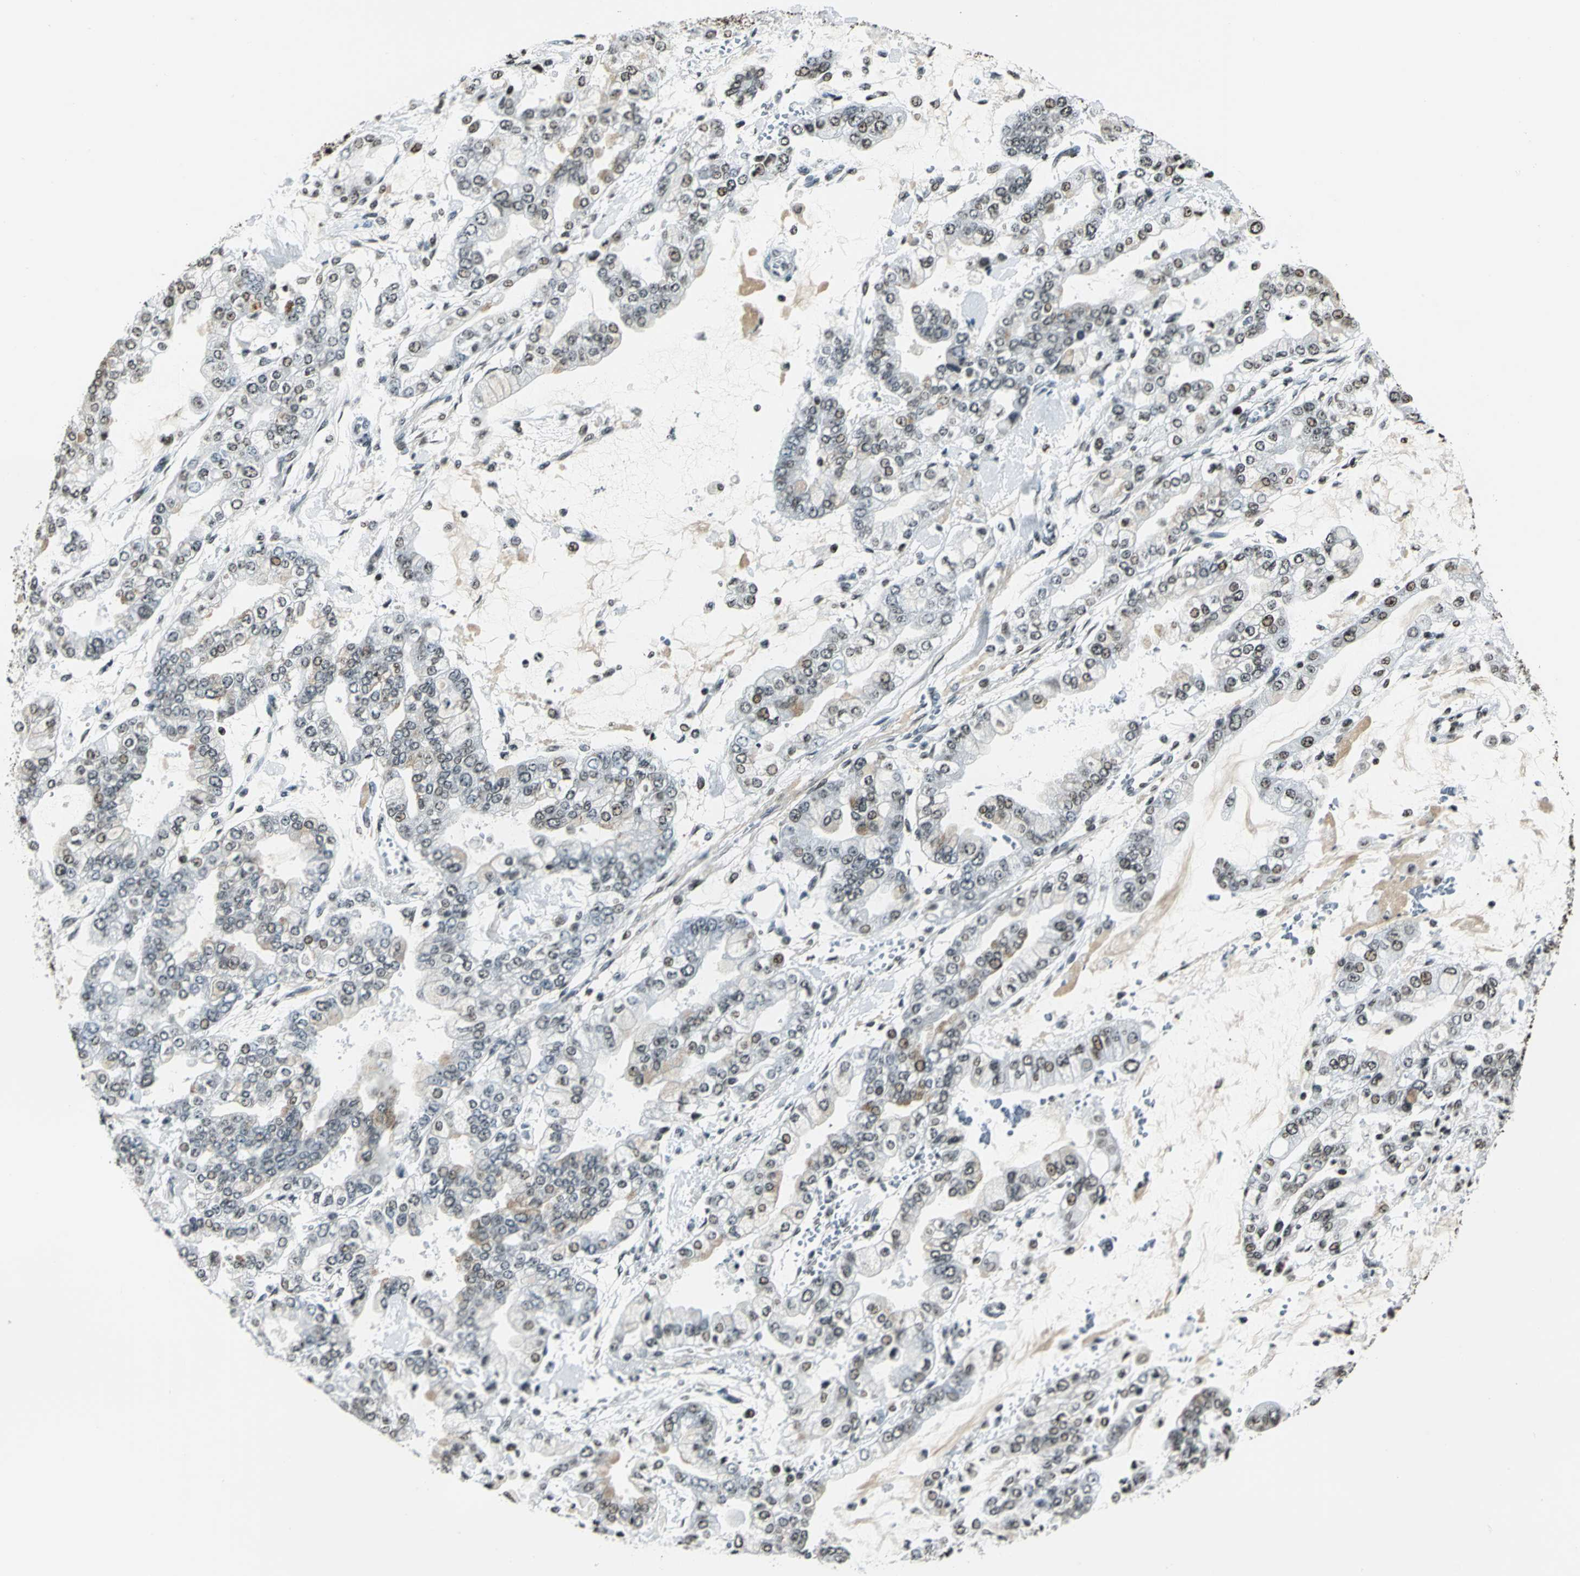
{"staining": {"intensity": "weak", "quantity": "<25%", "location": "nuclear"}, "tissue": "stomach cancer", "cell_type": "Tumor cells", "image_type": "cancer", "snomed": [{"axis": "morphology", "description": "Normal tissue, NOS"}, {"axis": "morphology", "description": "Adenocarcinoma, NOS"}, {"axis": "topography", "description": "Stomach, upper"}, {"axis": "topography", "description": "Stomach"}], "caption": "High magnification brightfield microscopy of stomach cancer (adenocarcinoma) stained with DAB (3,3'-diaminobenzidine) (brown) and counterstained with hematoxylin (blue): tumor cells show no significant expression.", "gene": "MCM4", "patient": {"sex": "male", "age": 76}}